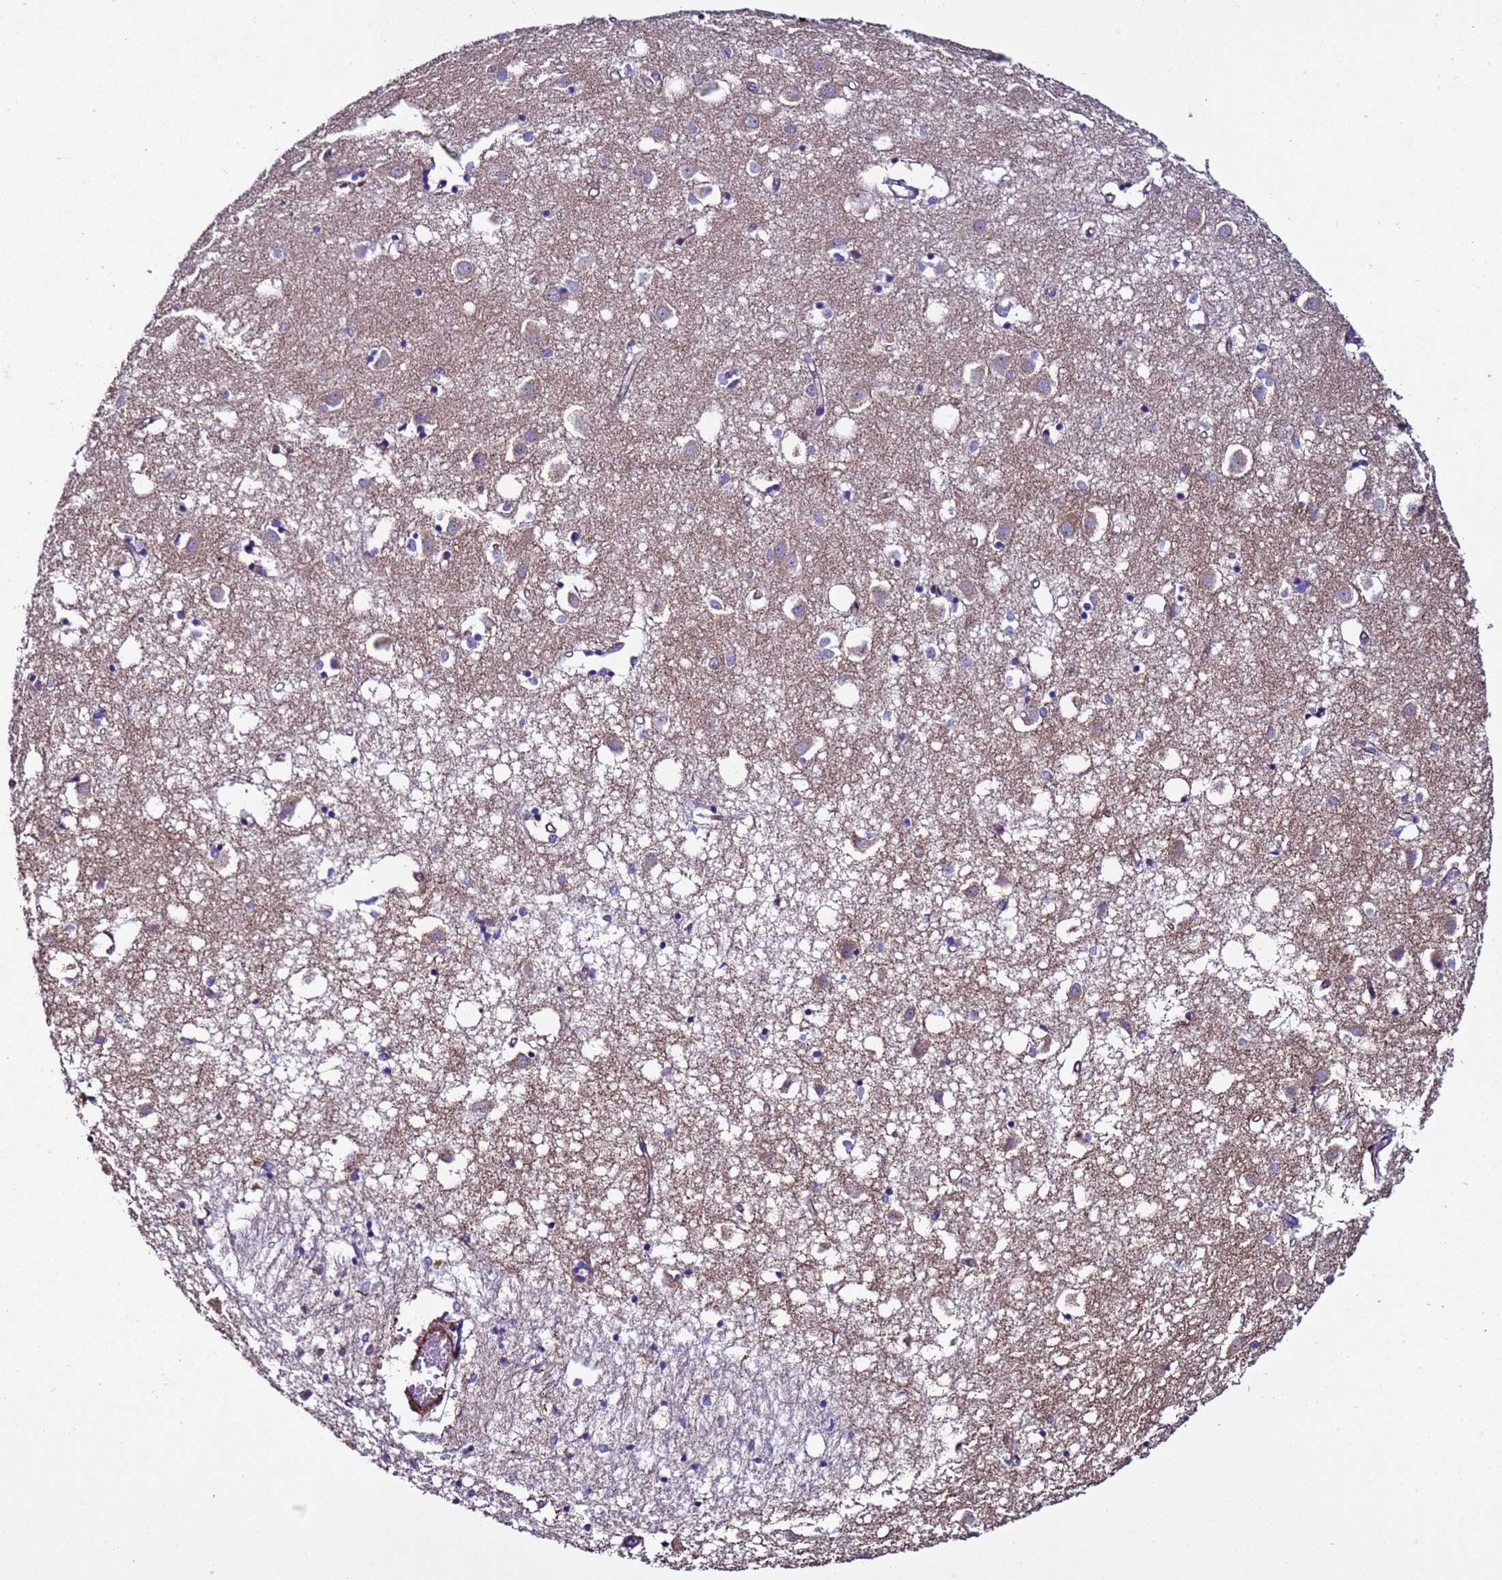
{"staining": {"intensity": "weak", "quantity": "<25%", "location": "cytoplasmic/membranous"}, "tissue": "caudate", "cell_type": "Glial cells", "image_type": "normal", "snomed": [{"axis": "morphology", "description": "Normal tissue, NOS"}, {"axis": "topography", "description": "Lateral ventricle wall"}], "caption": "This photomicrograph is of normal caudate stained with IHC to label a protein in brown with the nuclei are counter-stained blue. There is no staining in glial cells.", "gene": "RABL2A", "patient": {"sex": "male", "age": 70}}